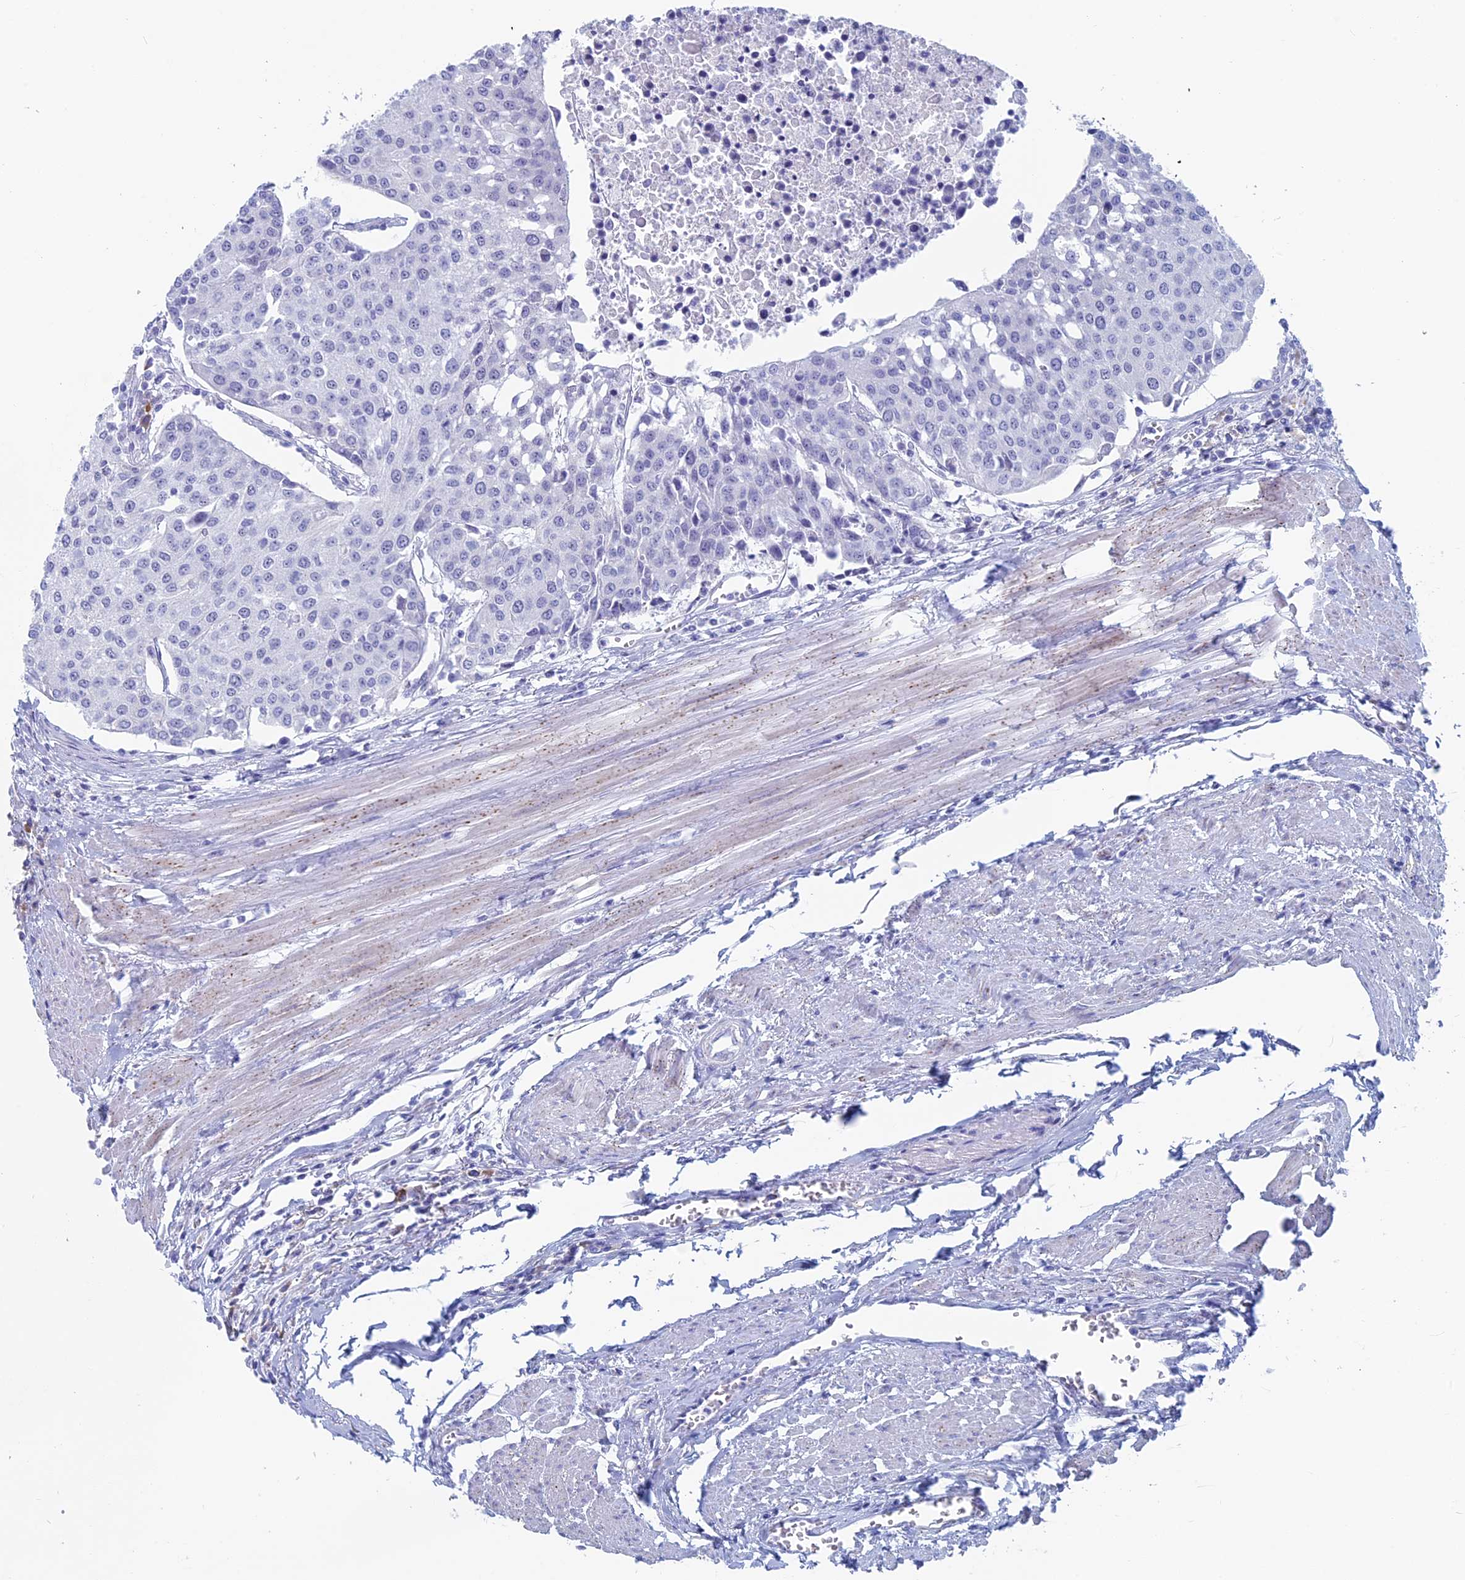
{"staining": {"intensity": "negative", "quantity": "none", "location": "none"}, "tissue": "urothelial cancer", "cell_type": "Tumor cells", "image_type": "cancer", "snomed": [{"axis": "morphology", "description": "Urothelial carcinoma, High grade"}, {"axis": "topography", "description": "Urinary bladder"}], "caption": "Urothelial cancer stained for a protein using IHC reveals no positivity tumor cells.", "gene": "MAGEB6", "patient": {"sex": "female", "age": 85}}